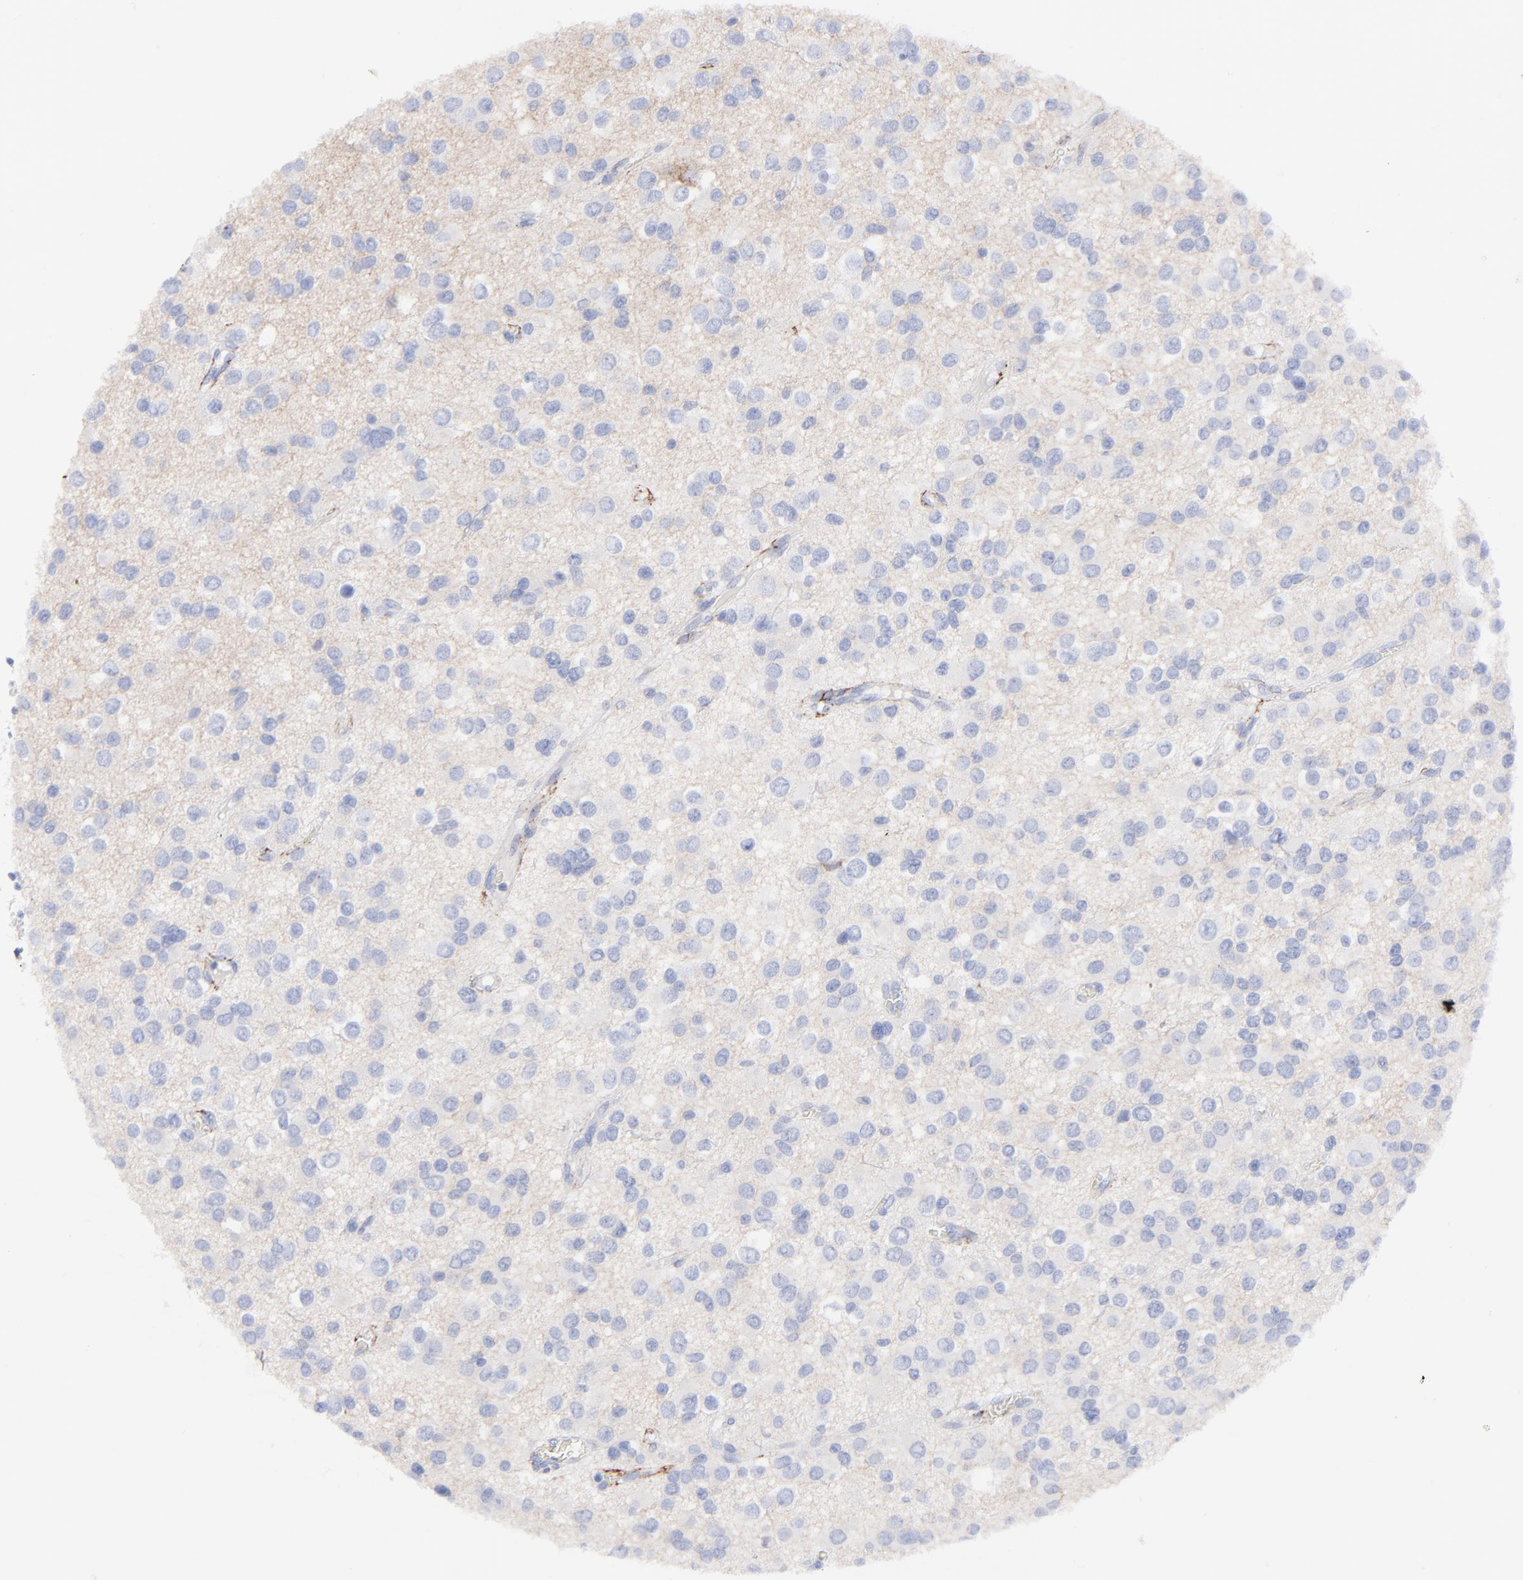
{"staining": {"intensity": "negative", "quantity": "none", "location": "none"}, "tissue": "glioma", "cell_type": "Tumor cells", "image_type": "cancer", "snomed": [{"axis": "morphology", "description": "Glioma, malignant, Low grade"}, {"axis": "topography", "description": "Brain"}], "caption": "An immunohistochemistry (IHC) image of low-grade glioma (malignant) is shown. There is no staining in tumor cells of low-grade glioma (malignant).", "gene": "FBLN2", "patient": {"sex": "male", "age": 42}}